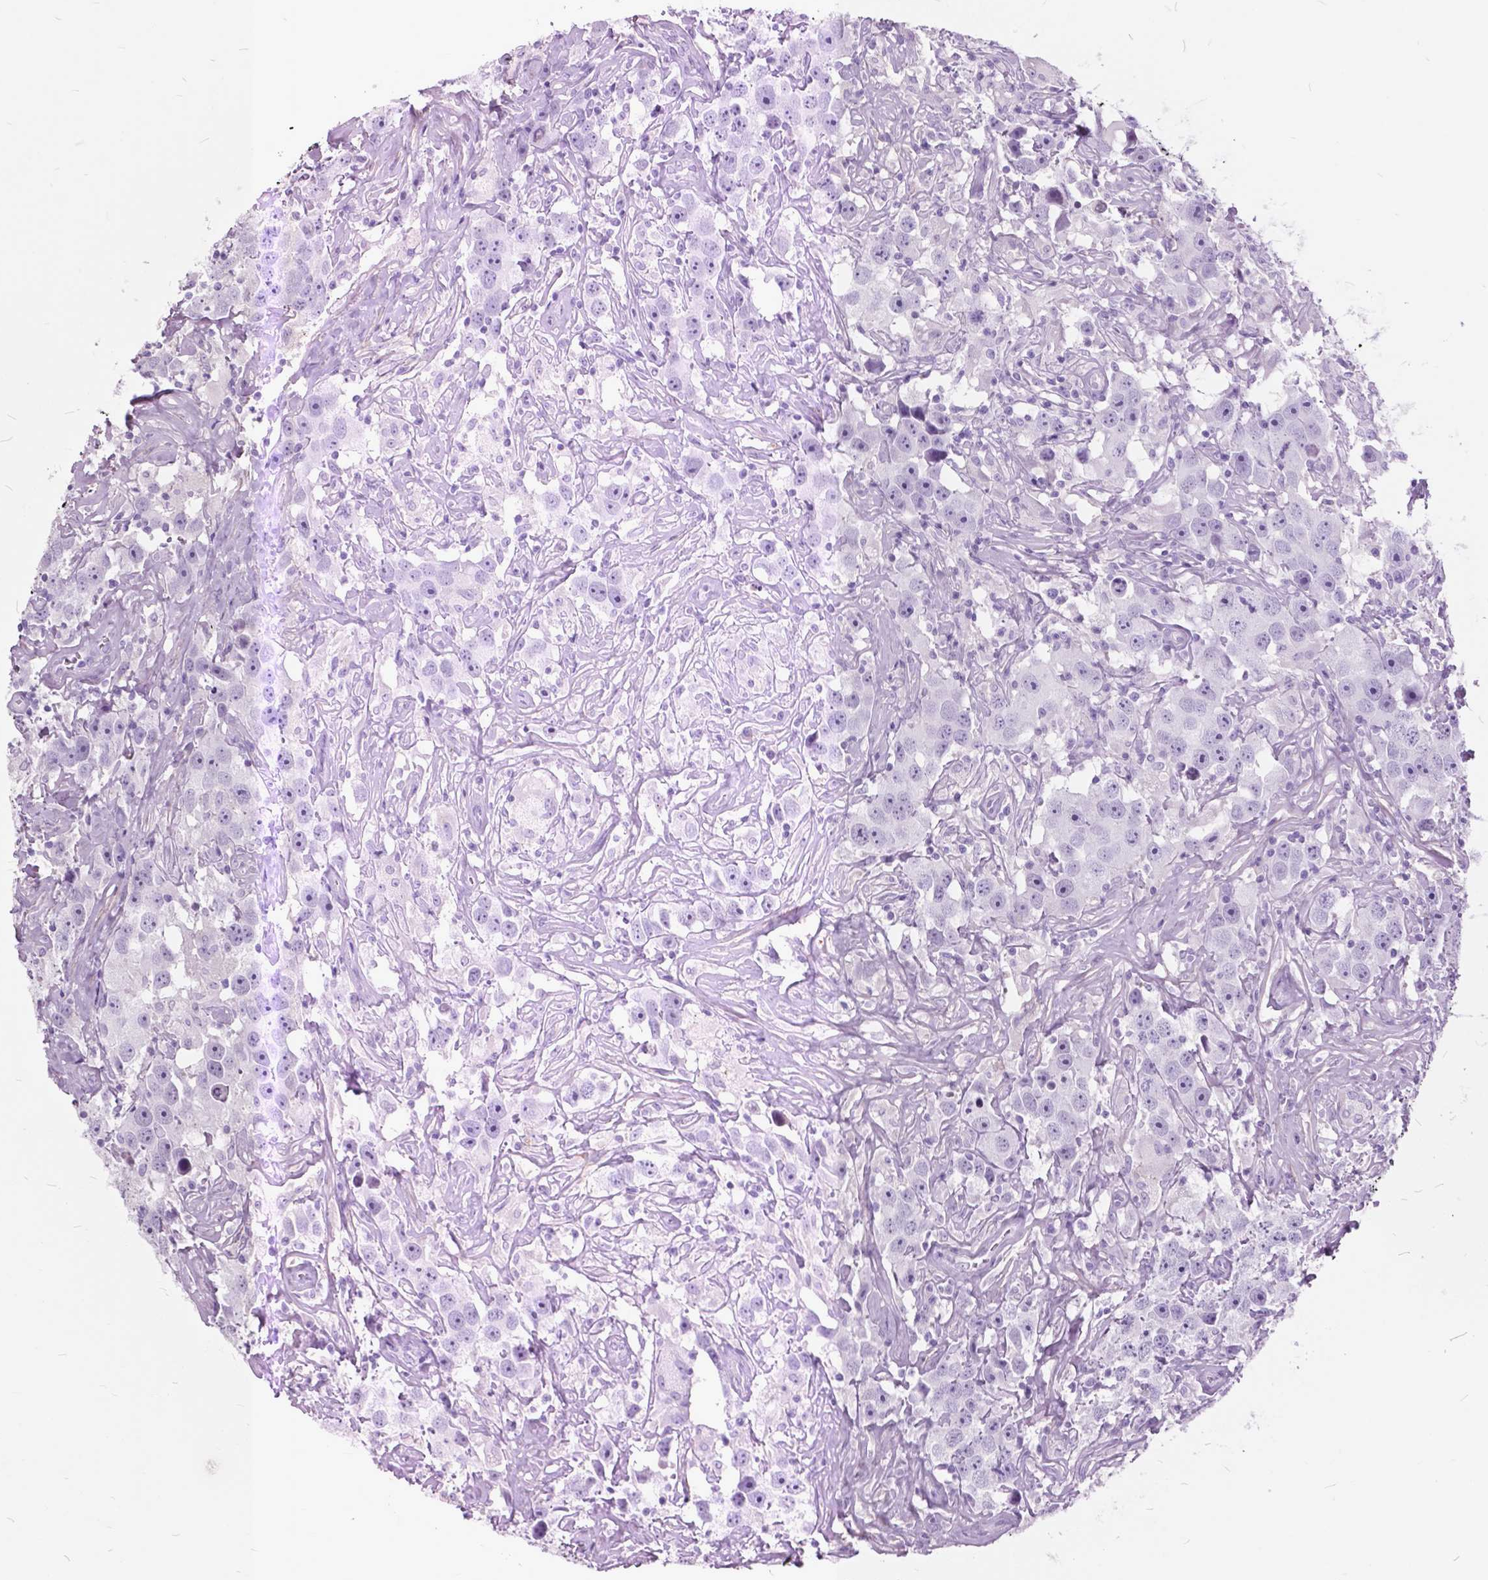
{"staining": {"intensity": "negative", "quantity": "none", "location": "none"}, "tissue": "testis cancer", "cell_type": "Tumor cells", "image_type": "cancer", "snomed": [{"axis": "morphology", "description": "Seminoma, NOS"}, {"axis": "topography", "description": "Testis"}], "caption": "IHC photomicrograph of neoplastic tissue: seminoma (testis) stained with DAB shows no significant protein staining in tumor cells.", "gene": "GDF9", "patient": {"sex": "male", "age": 49}}